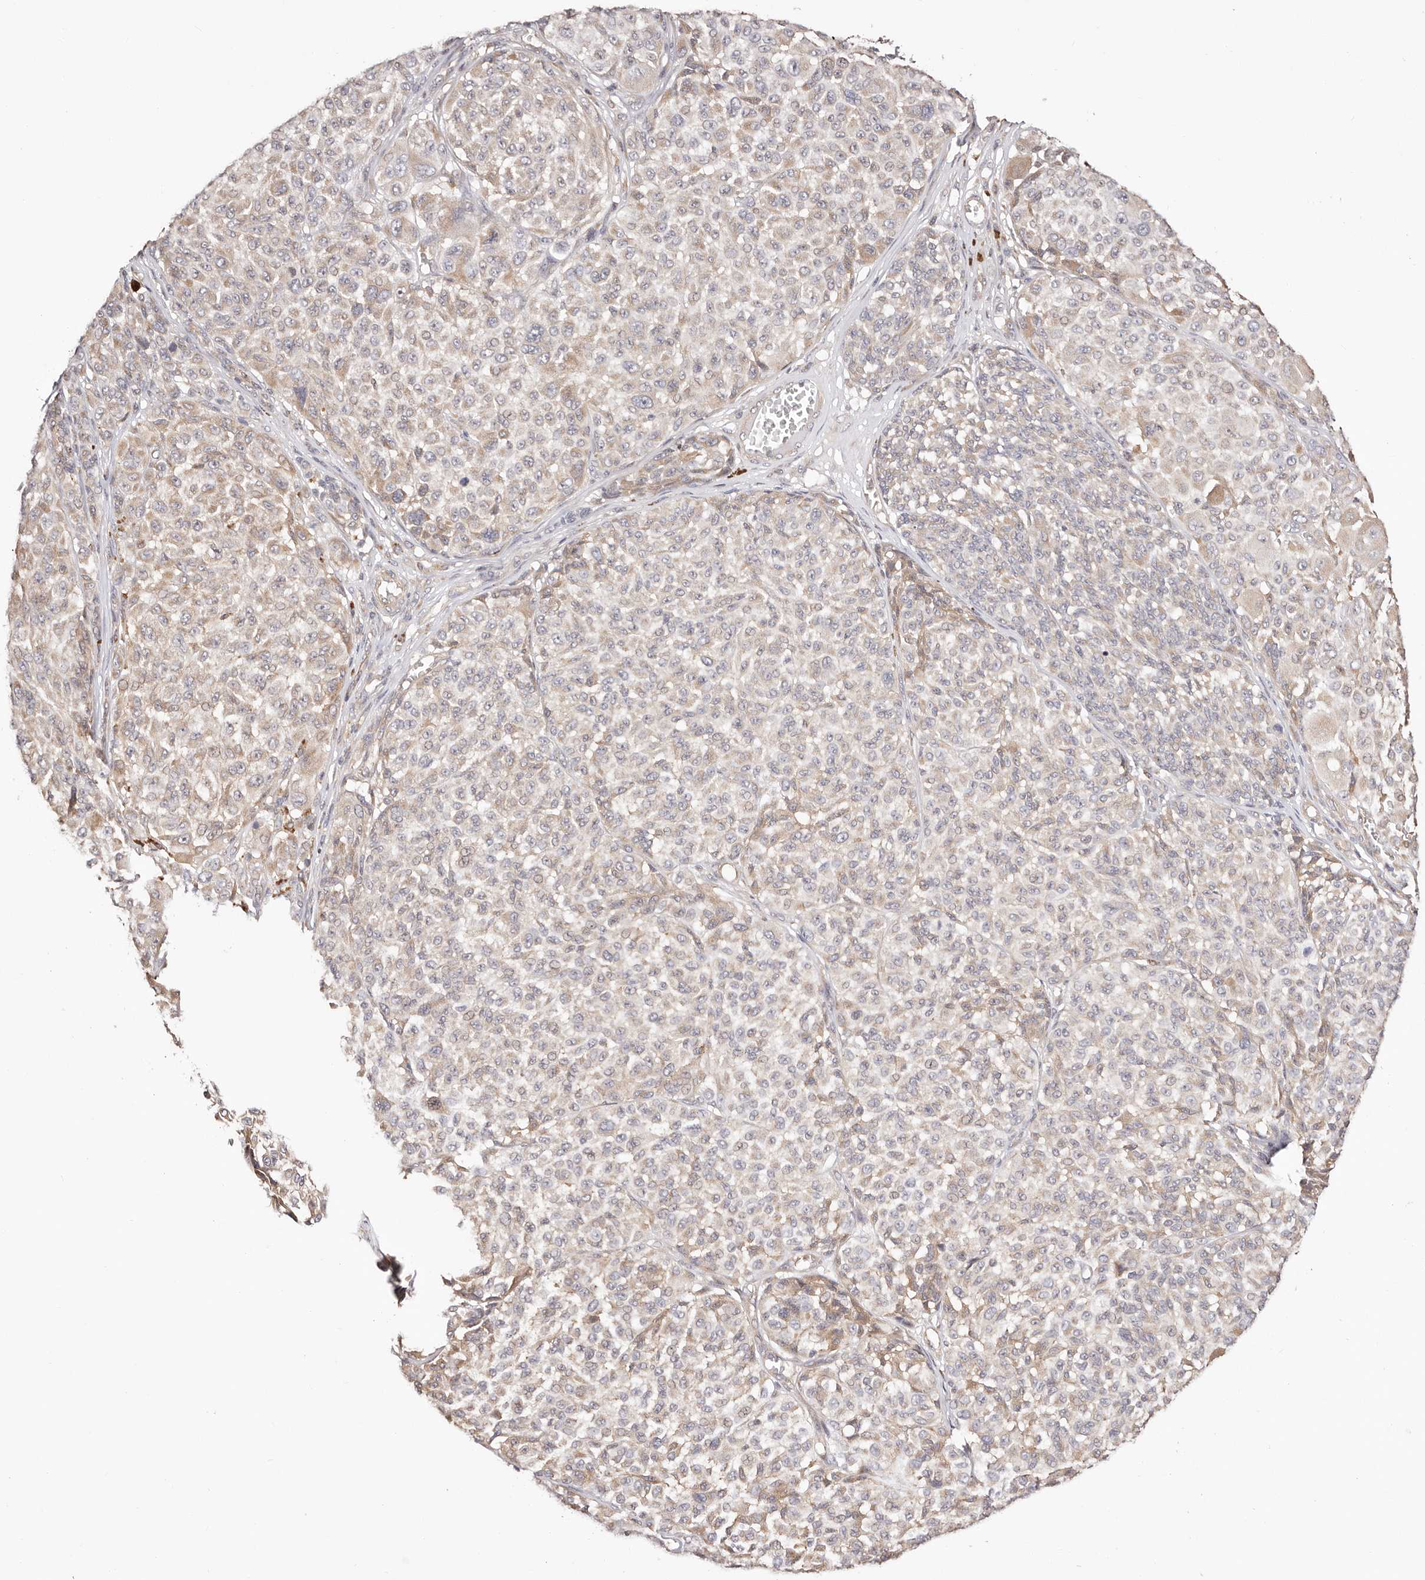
{"staining": {"intensity": "weak", "quantity": ">75%", "location": "cytoplasmic/membranous"}, "tissue": "melanoma", "cell_type": "Tumor cells", "image_type": "cancer", "snomed": [{"axis": "morphology", "description": "Malignant melanoma, NOS"}, {"axis": "topography", "description": "Skin"}], "caption": "Weak cytoplasmic/membranous expression for a protein is appreciated in approximately >75% of tumor cells of malignant melanoma using IHC.", "gene": "MAPK1", "patient": {"sex": "male", "age": 83}}